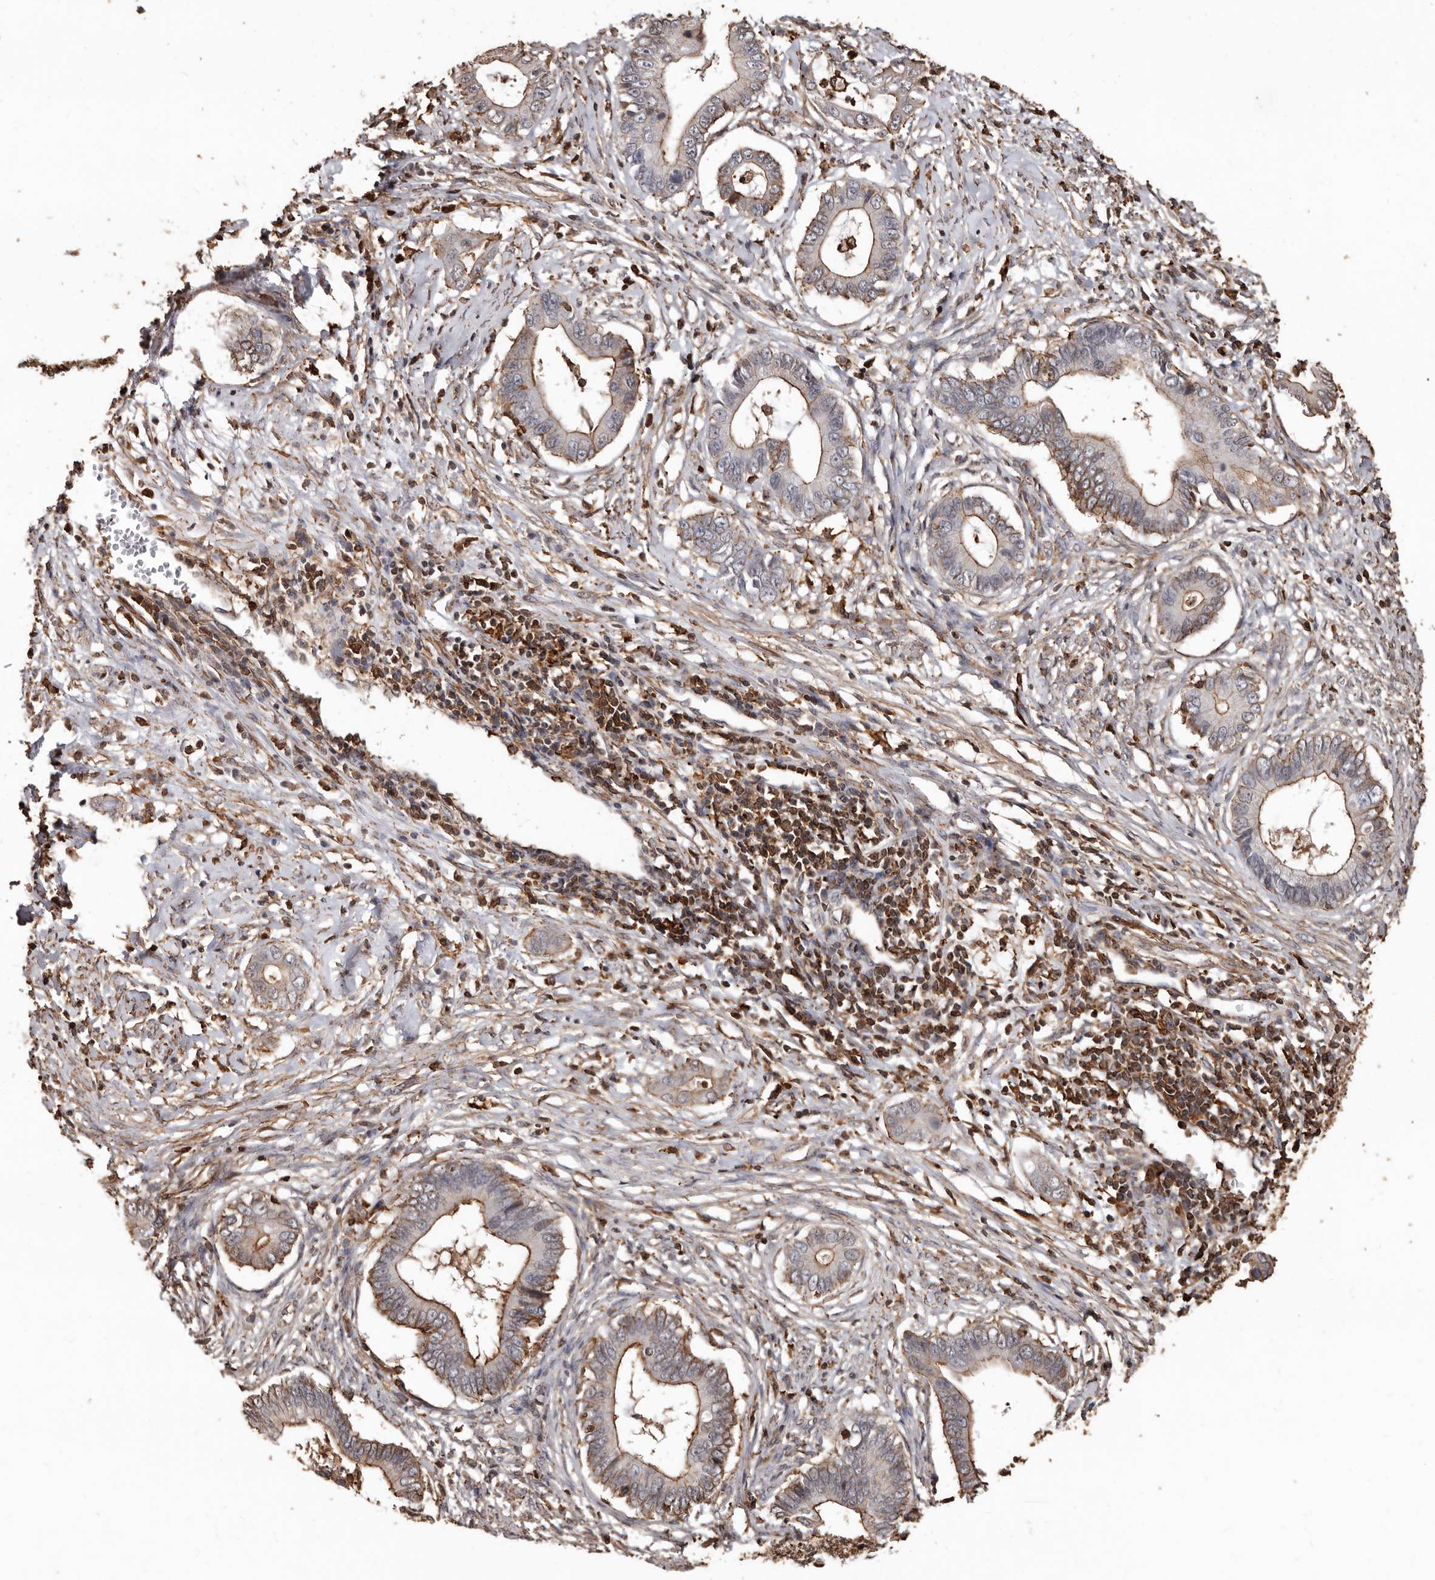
{"staining": {"intensity": "moderate", "quantity": "25%-75%", "location": "cytoplasmic/membranous"}, "tissue": "cervical cancer", "cell_type": "Tumor cells", "image_type": "cancer", "snomed": [{"axis": "morphology", "description": "Adenocarcinoma, NOS"}, {"axis": "topography", "description": "Cervix"}], "caption": "The photomicrograph exhibits a brown stain indicating the presence of a protein in the cytoplasmic/membranous of tumor cells in cervical adenocarcinoma.", "gene": "GSK3A", "patient": {"sex": "female", "age": 44}}